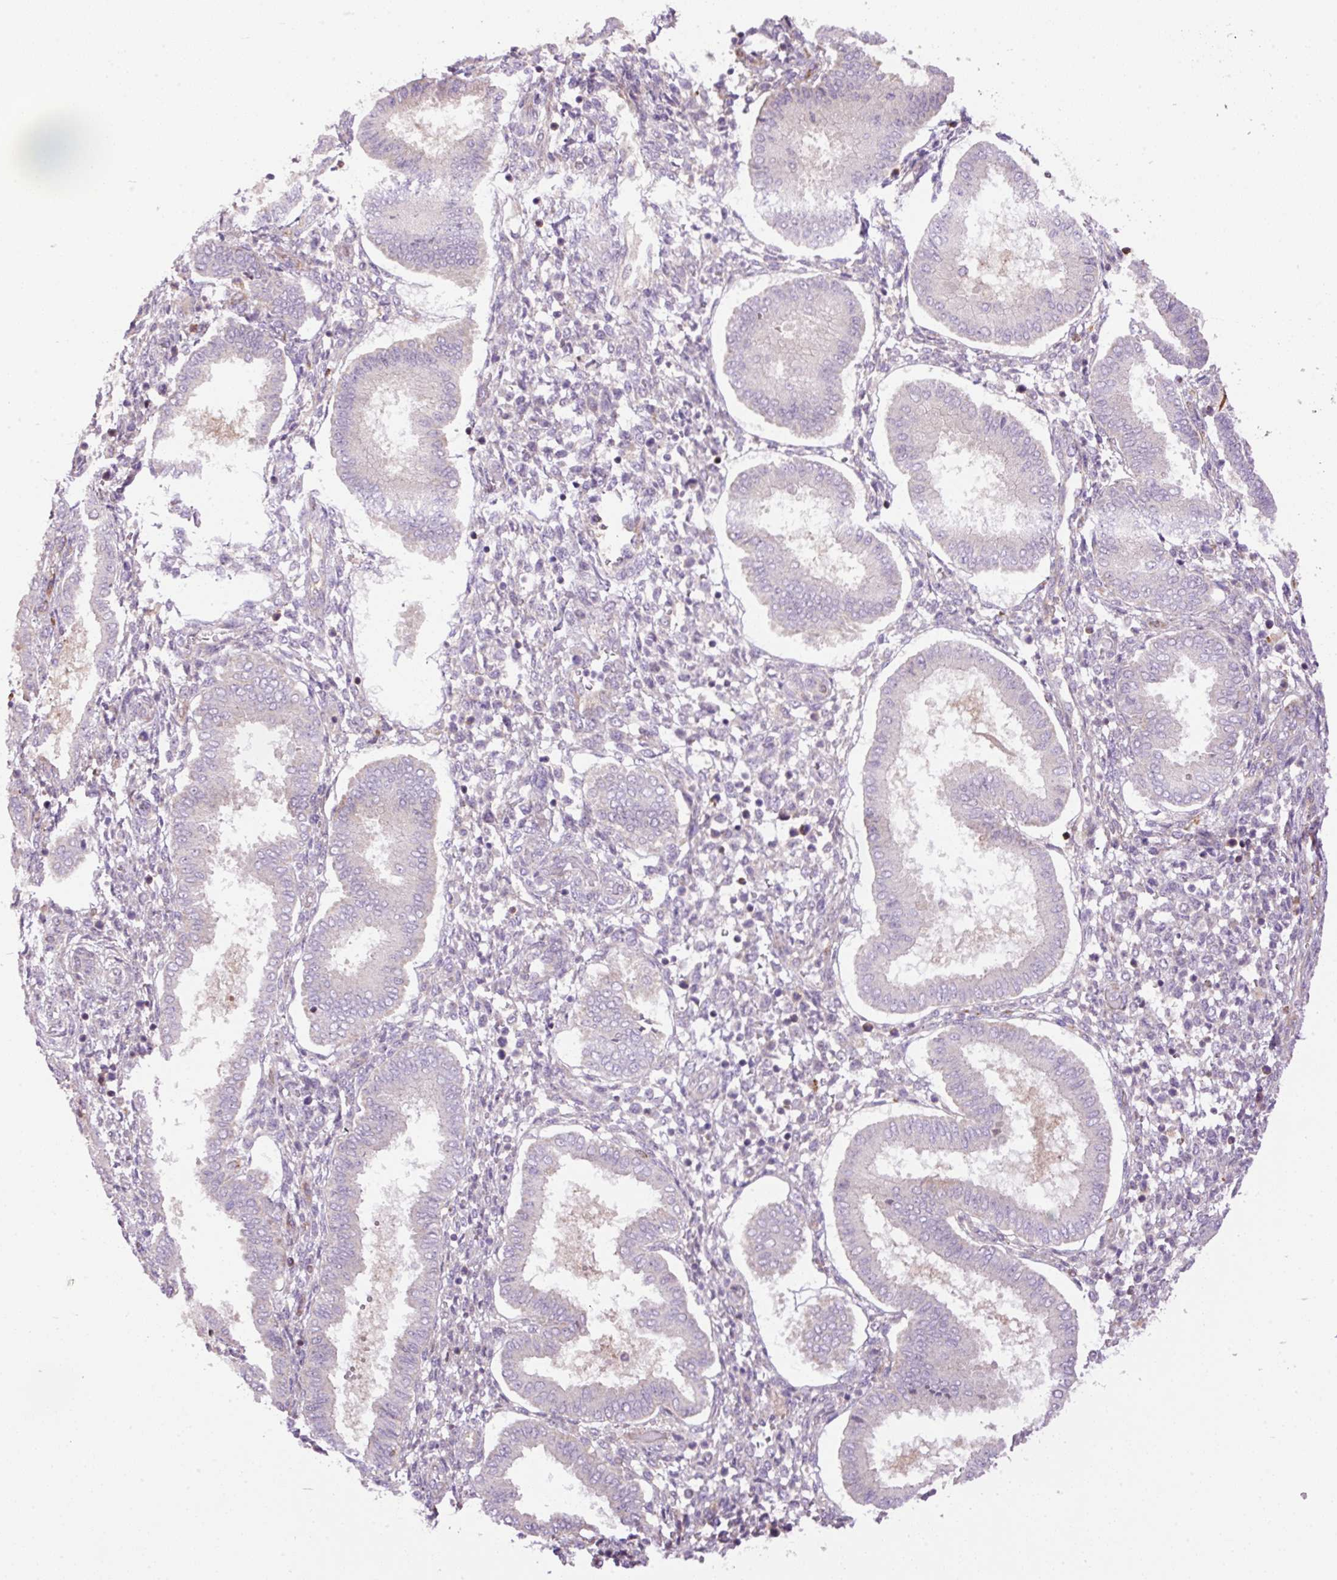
{"staining": {"intensity": "negative", "quantity": "none", "location": "none"}, "tissue": "endometrium", "cell_type": "Cells in endometrial stroma", "image_type": "normal", "snomed": [{"axis": "morphology", "description": "Normal tissue, NOS"}, {"axis": "topography", "description": "Endometrium"}], "caption": "Human endometrium stained for a protein using immunohistochemistry exhibits no expression in cells in endometrial stroma.", "gene": "PPME1", "patient": {"sex": "female", "age": 24}}